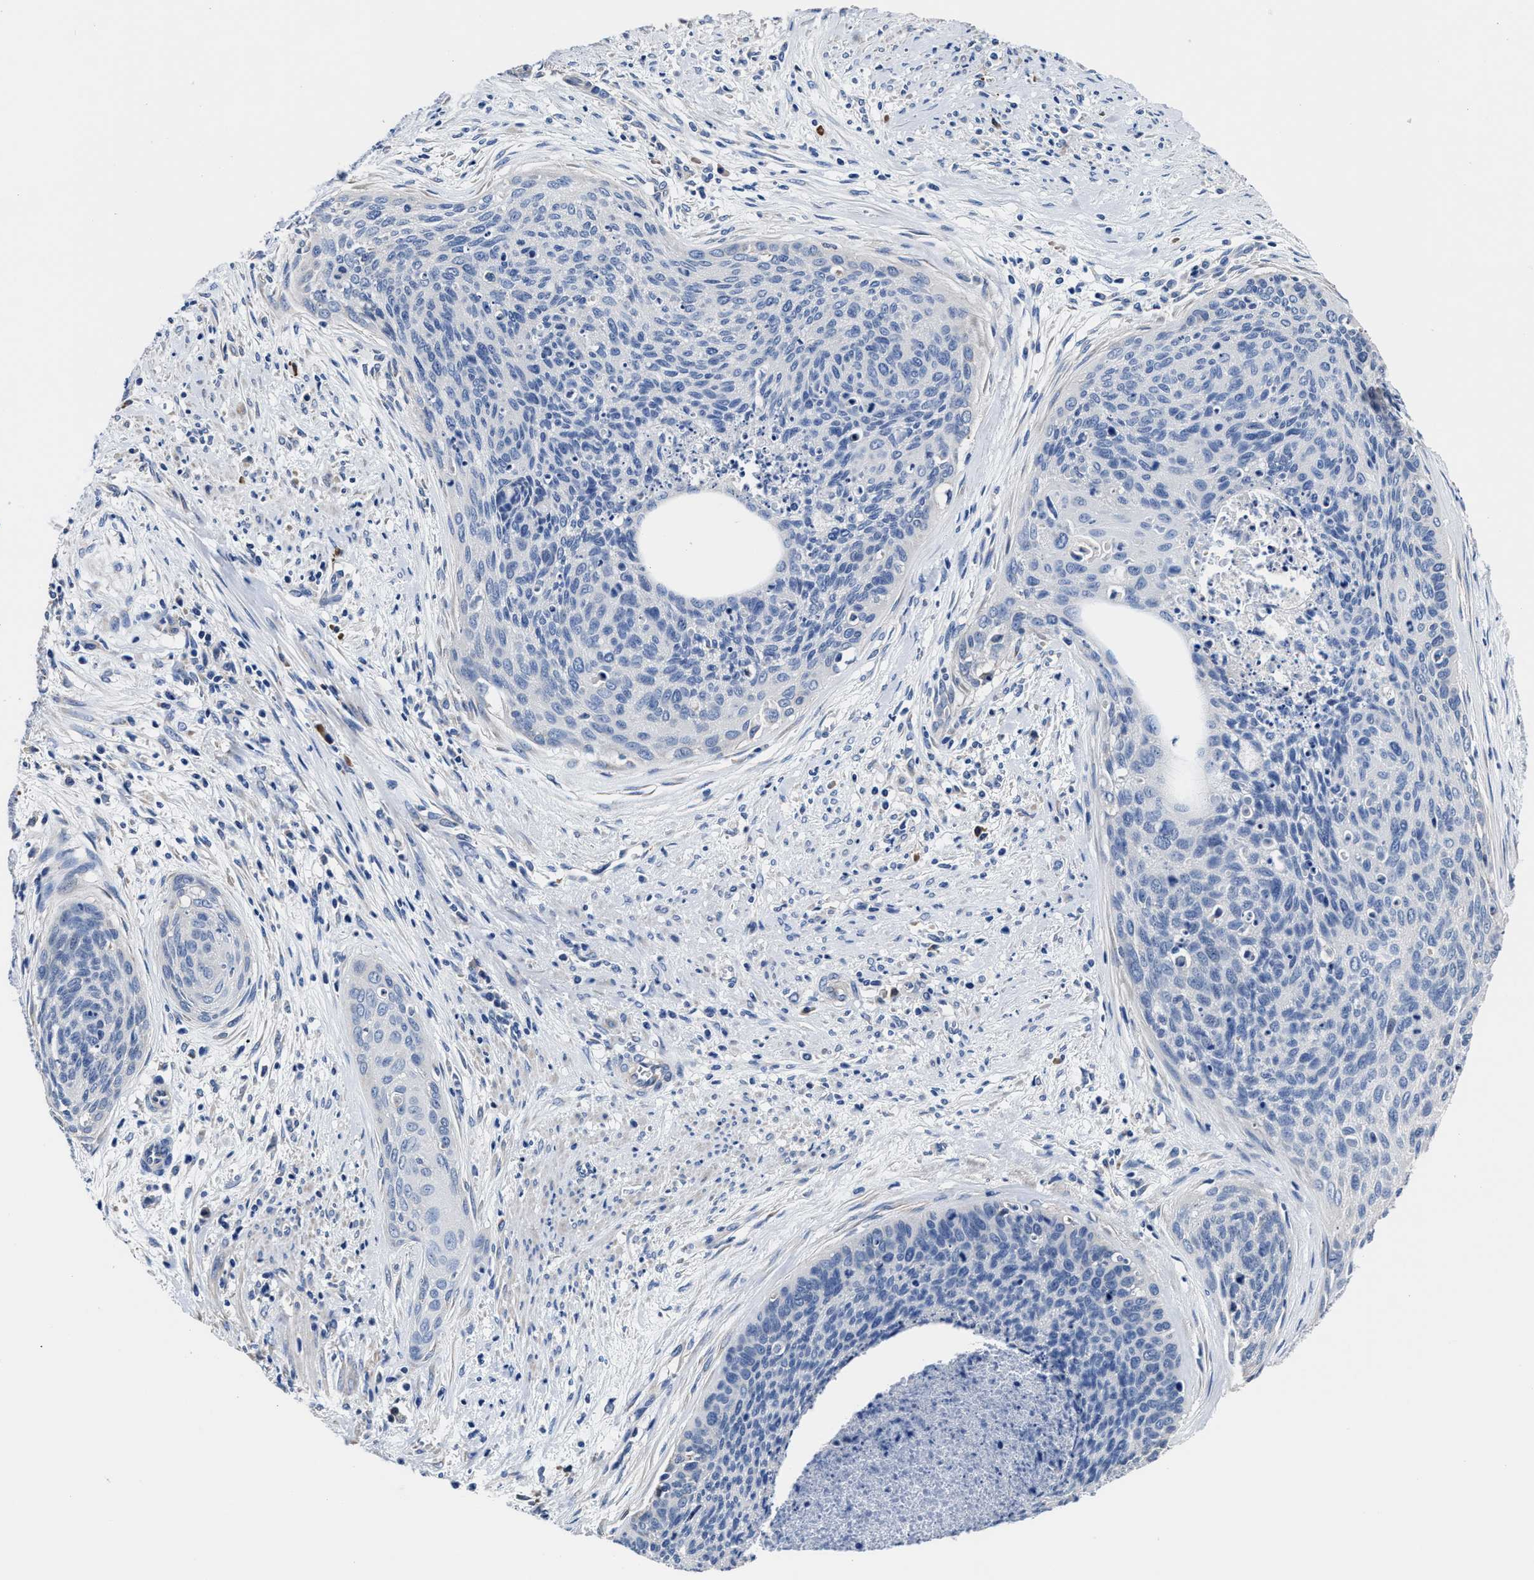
{"staining": {"intensity": "negative", "quantity": "none", "location": "none"}, "tissue": "cervical cancer", "cell_type": "Tumor cells", "image_type": "cancer", "snomed": [{"axis": "morphology", "description": "Squamous cell carcinoma, NOS"}, {"axis": "topography", "description": "Cervix"}], "caption": "High magnification brightfield microscopy of squamous cell carcinoma (cervical) stained with DAB (brown) and counterstained with hematoxylin (blue): tumor cells show no significant expression.", "gene": "SRPK2", "patient": {"sex": "female", "age": 55}}